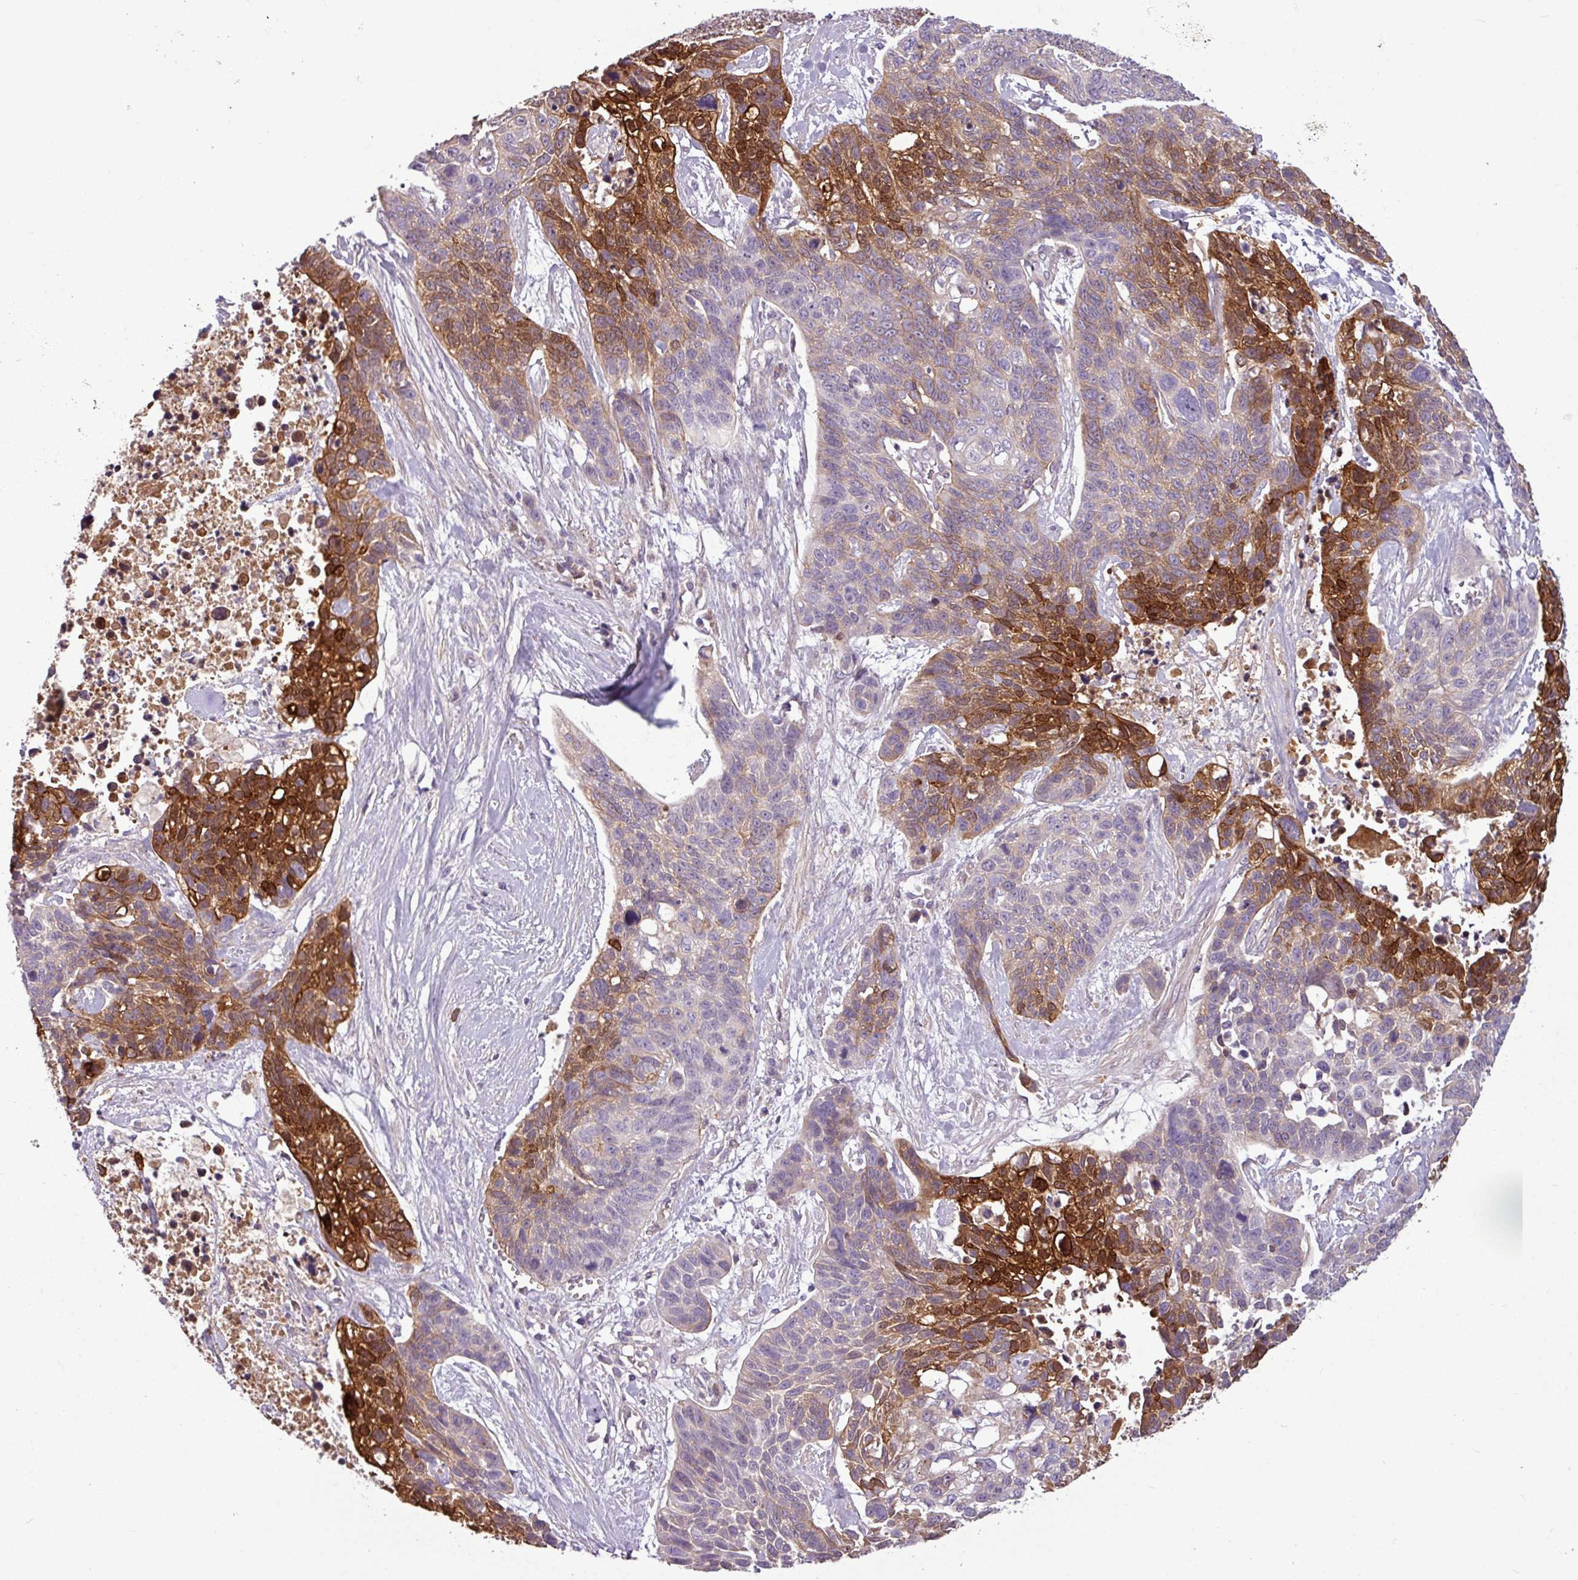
{"staining": {"intensity": "strong", "quantity": "<25%", "location": "cytoplasmic/membranous"}, "tissue": "lung cancer", "cell_type": "Tumor cells", "image_type": "cancer", "snomed": [{"axis": "morphology", "description": "Squamous cell carcinoma, NOS"}, {"axis": "topography", "description": "Lung"}], "caption": "Brown immunohistochemical staining in lung squamous cell carcinoma exhibits strong cytoplasmic/membranous staining in approximately <25% of tumor cells.", "gene": "C4B", "patient": {"sex": "male", "age": 62}}